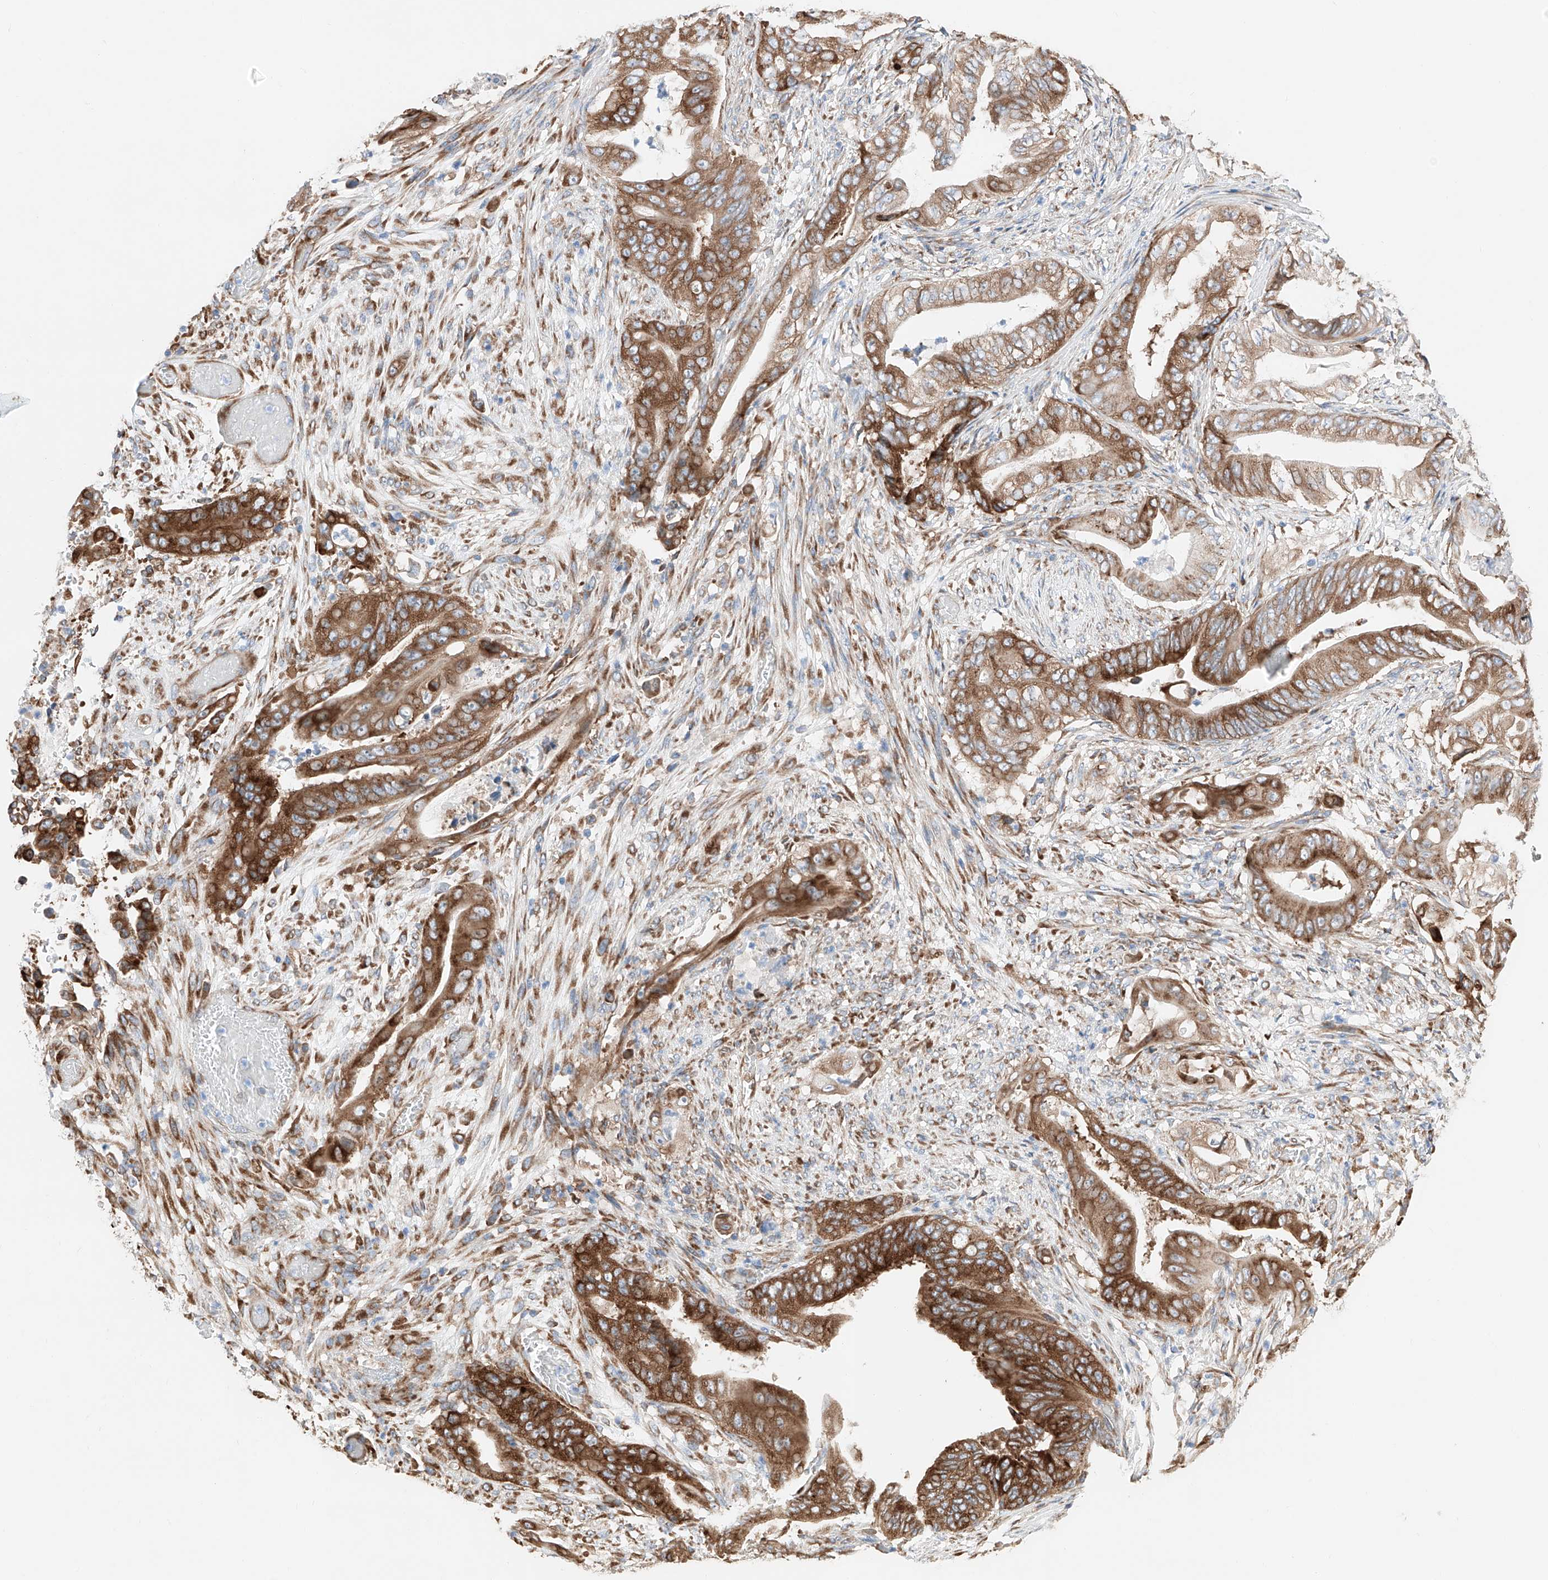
{"staining": {"intensity": "strong", "quantity": ">75%", "location": "cytoplasmic/membranous"}, "tissue": "stomach cancer", "cell_type": "Tumor cells", "image_type": "cancer", "snomed": [{"axis": "morphology", "description": "Adenocarcinoma, NOS"}, {"axis": "topography", "description": "Stomach"}], "caption": "This is a photomicrograph of immunohistochemistry (IHC) staining of stomach cancer (adenocarcinoma), which shows strong expression in the cytoplasmic/membranous of tumor cells.", "gene": "CRELD1", "patient": {"sex": "female", "age": 73}}